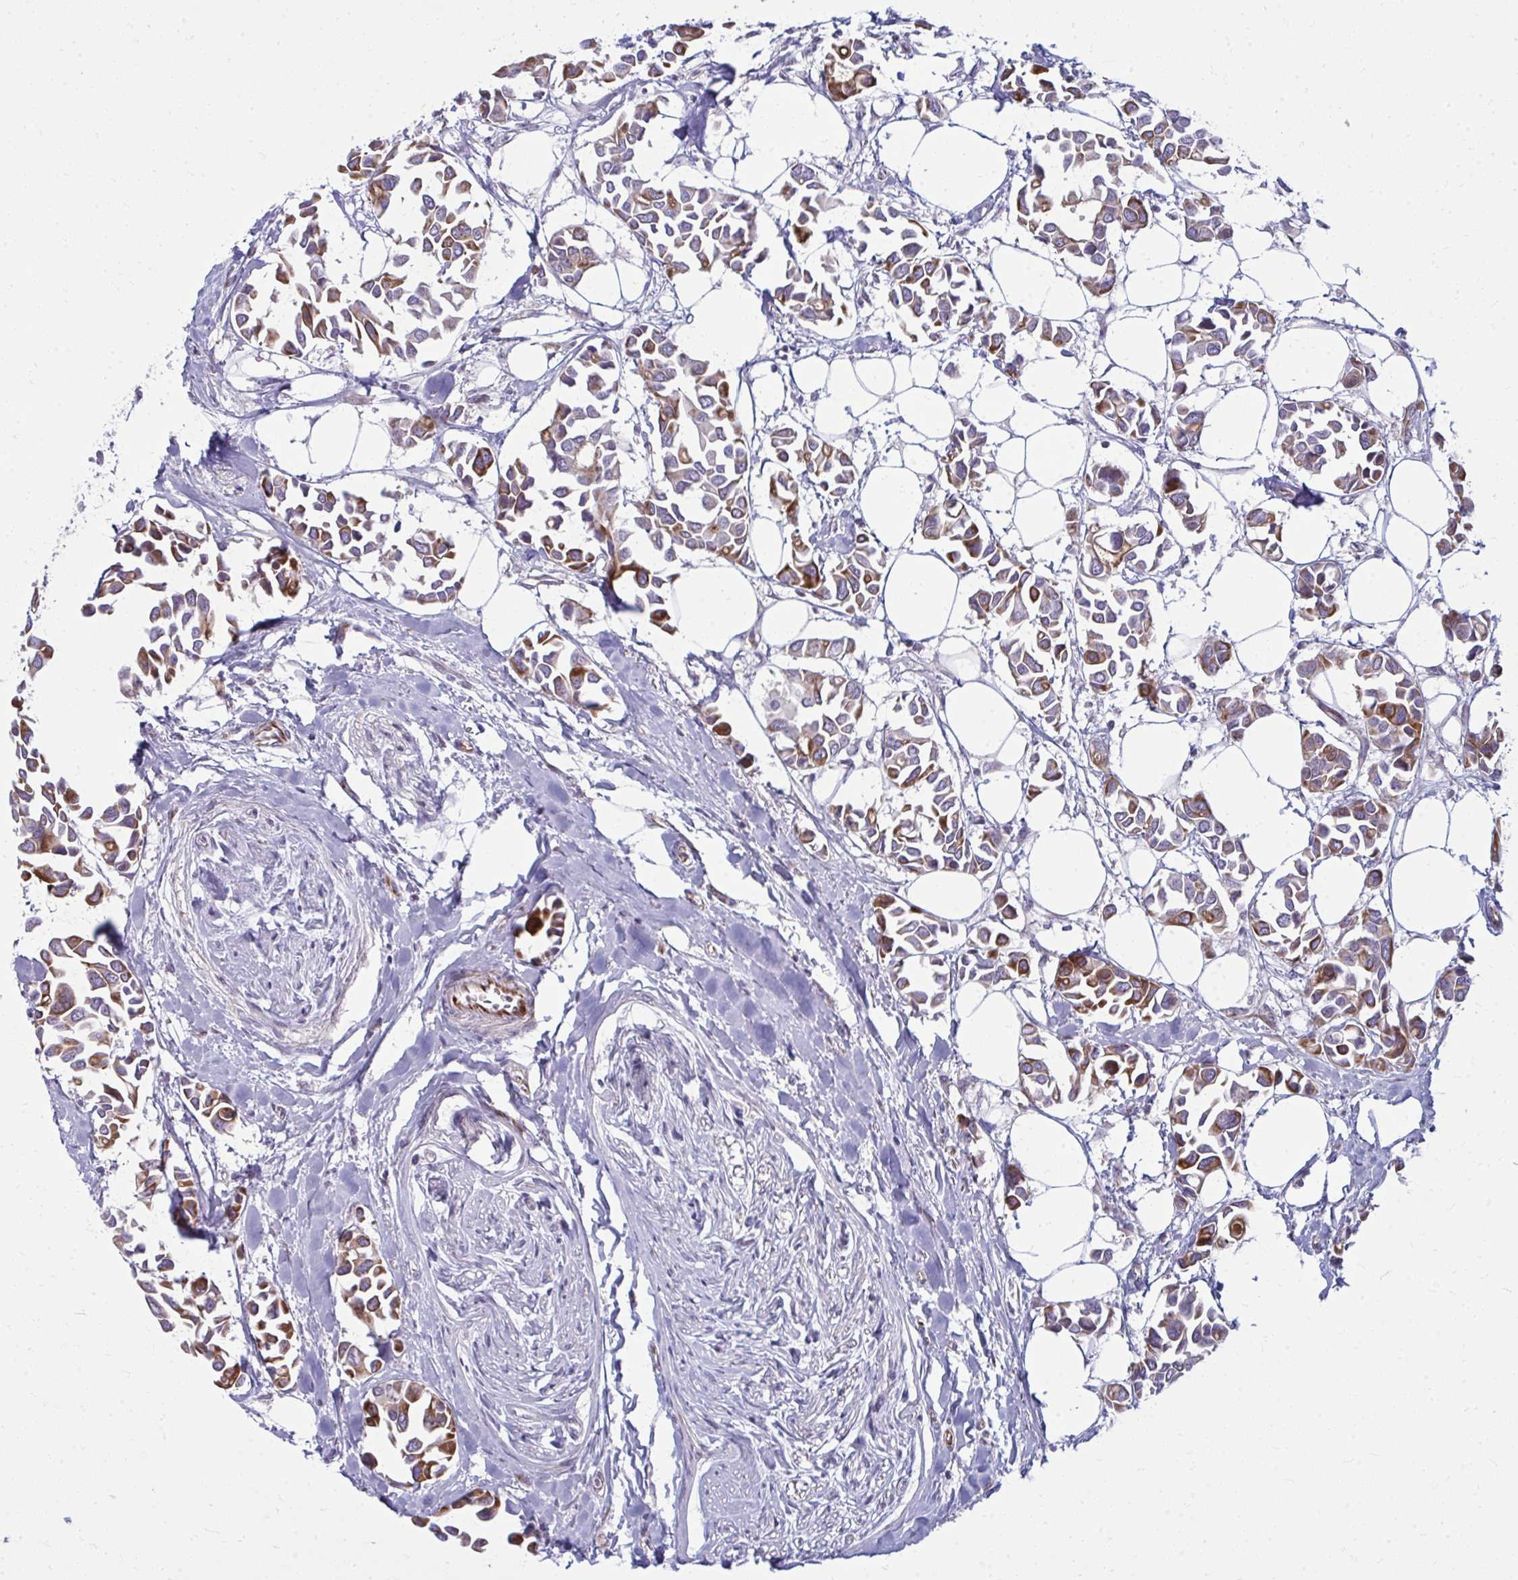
{"staining": {"intensity": "moderate", "quantity": ">75%", "location": "cytoplasmic/membranous"}, "tissue": "breast cancer", "cell_type": "Tumor cells", "image_type": "cancer", "snomed": [{"axis": "morphology", "description": "Duct carcinoma"}, {"axis": "topography", "description": "Breast"}], "caption": "Immunohistochemistry (IHC) (DAB (3,3'-diaminobenzidine)) staining of breast cancer shows moderate cytoplasmic/membranous protein staining in about >75% of tumor cells.", "gene": "SLC14A1", "patient": {"sex": "female", "age": 54}}